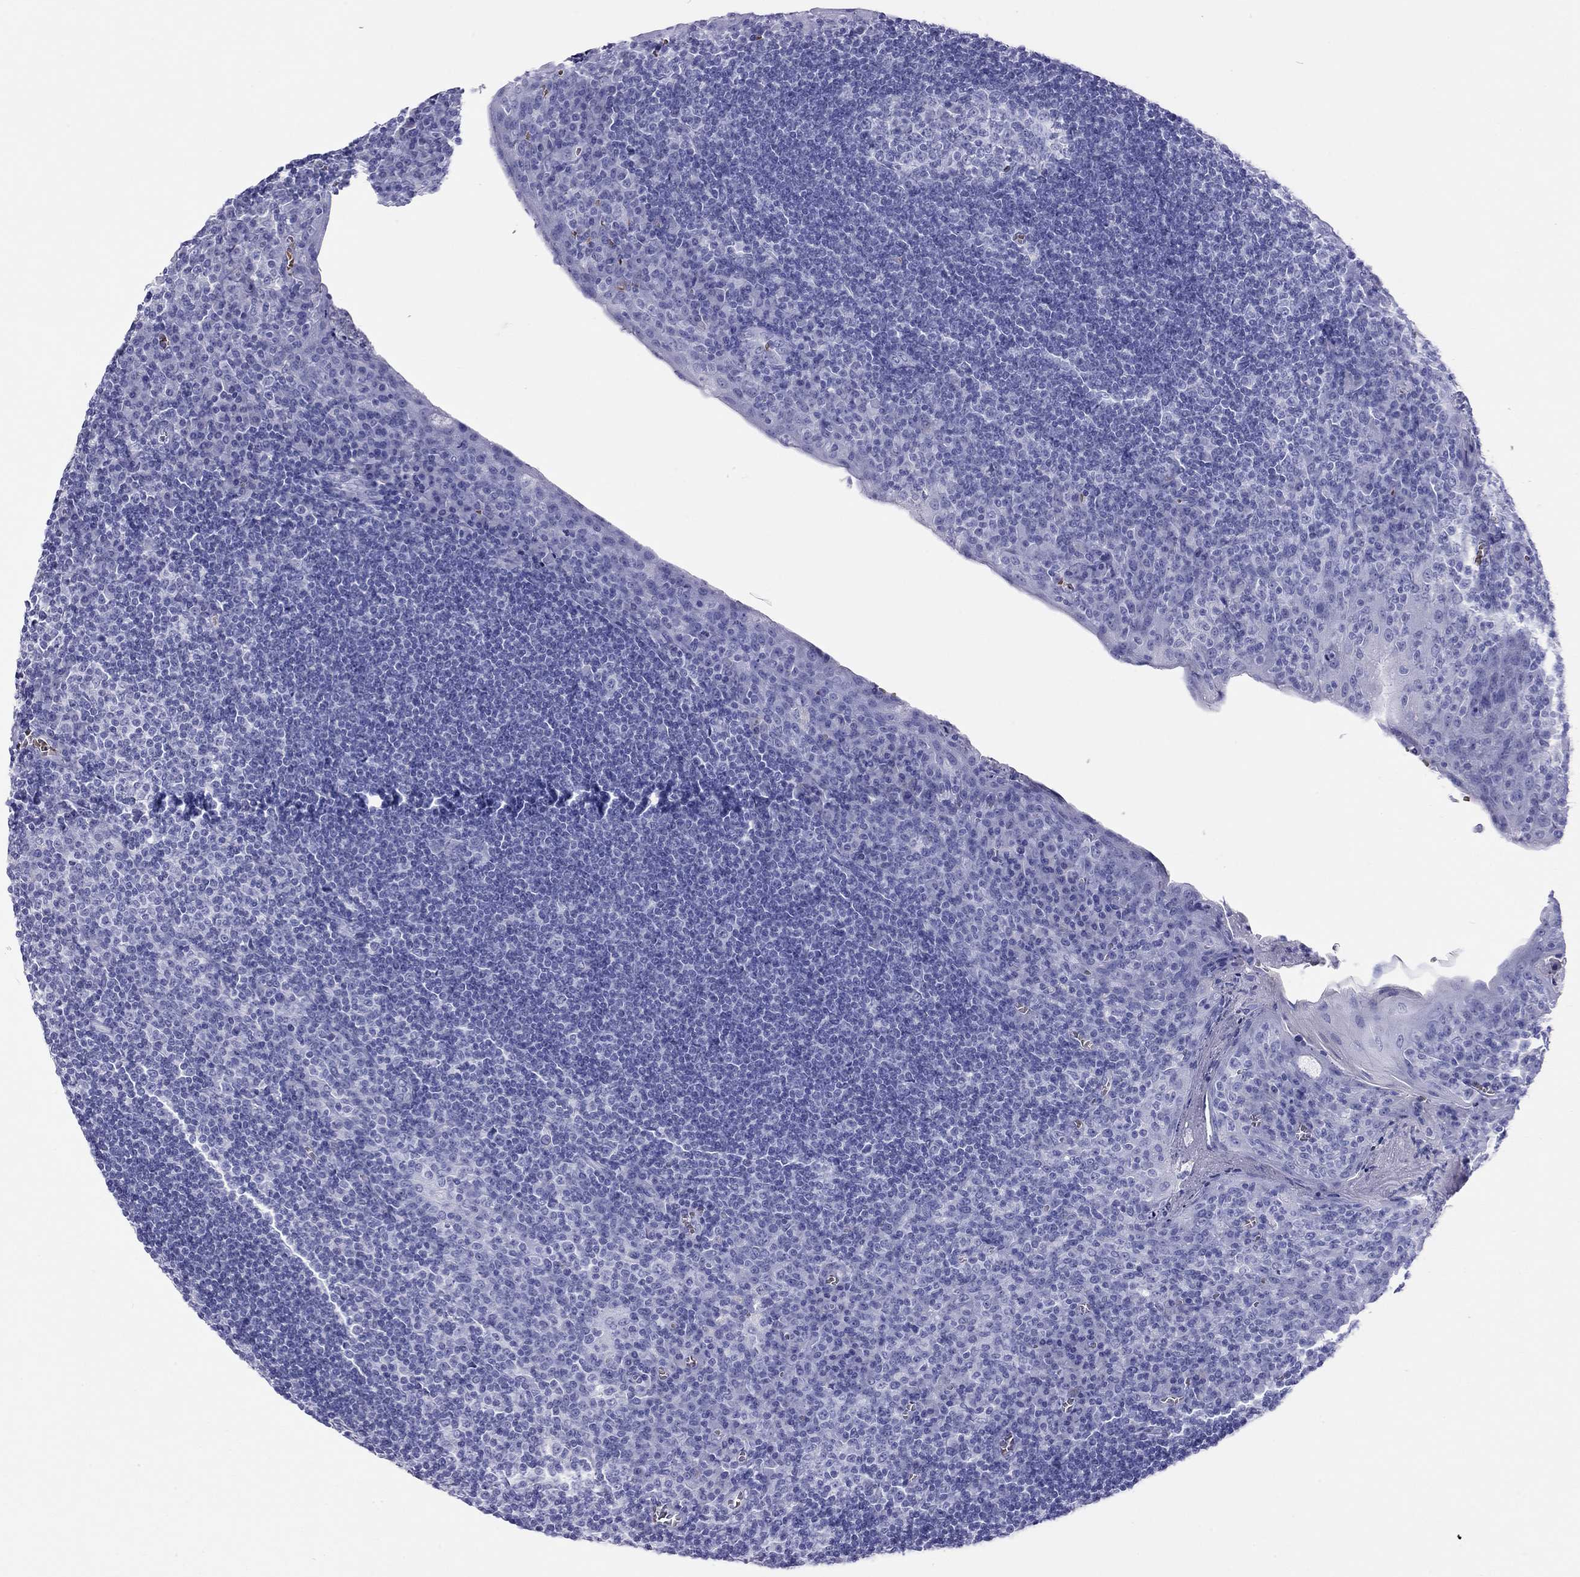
{"staining": {"intensity": "negative", "quantity": "none", "location": "none"}, "tissue": "tonsil", "cell_type": "Germinal center cells", "image_type": "normal", "snomed": [{"axis": "morphology", "description": "Normal tissue, NOS"}, {"axis": "topography", "description": "Tonsil"}], "caption": "There is no significant positivity in germinal center cells of tonsil. The staining was performed using DAB (3,3'-diaminobenzidine) to visualize the protein expression in brown, while the nuclei were stained in blue with hematoxylin (Magnification: 20x).", "gene": "PTPRN", "patient": {"sex": "female", "age": 13}}